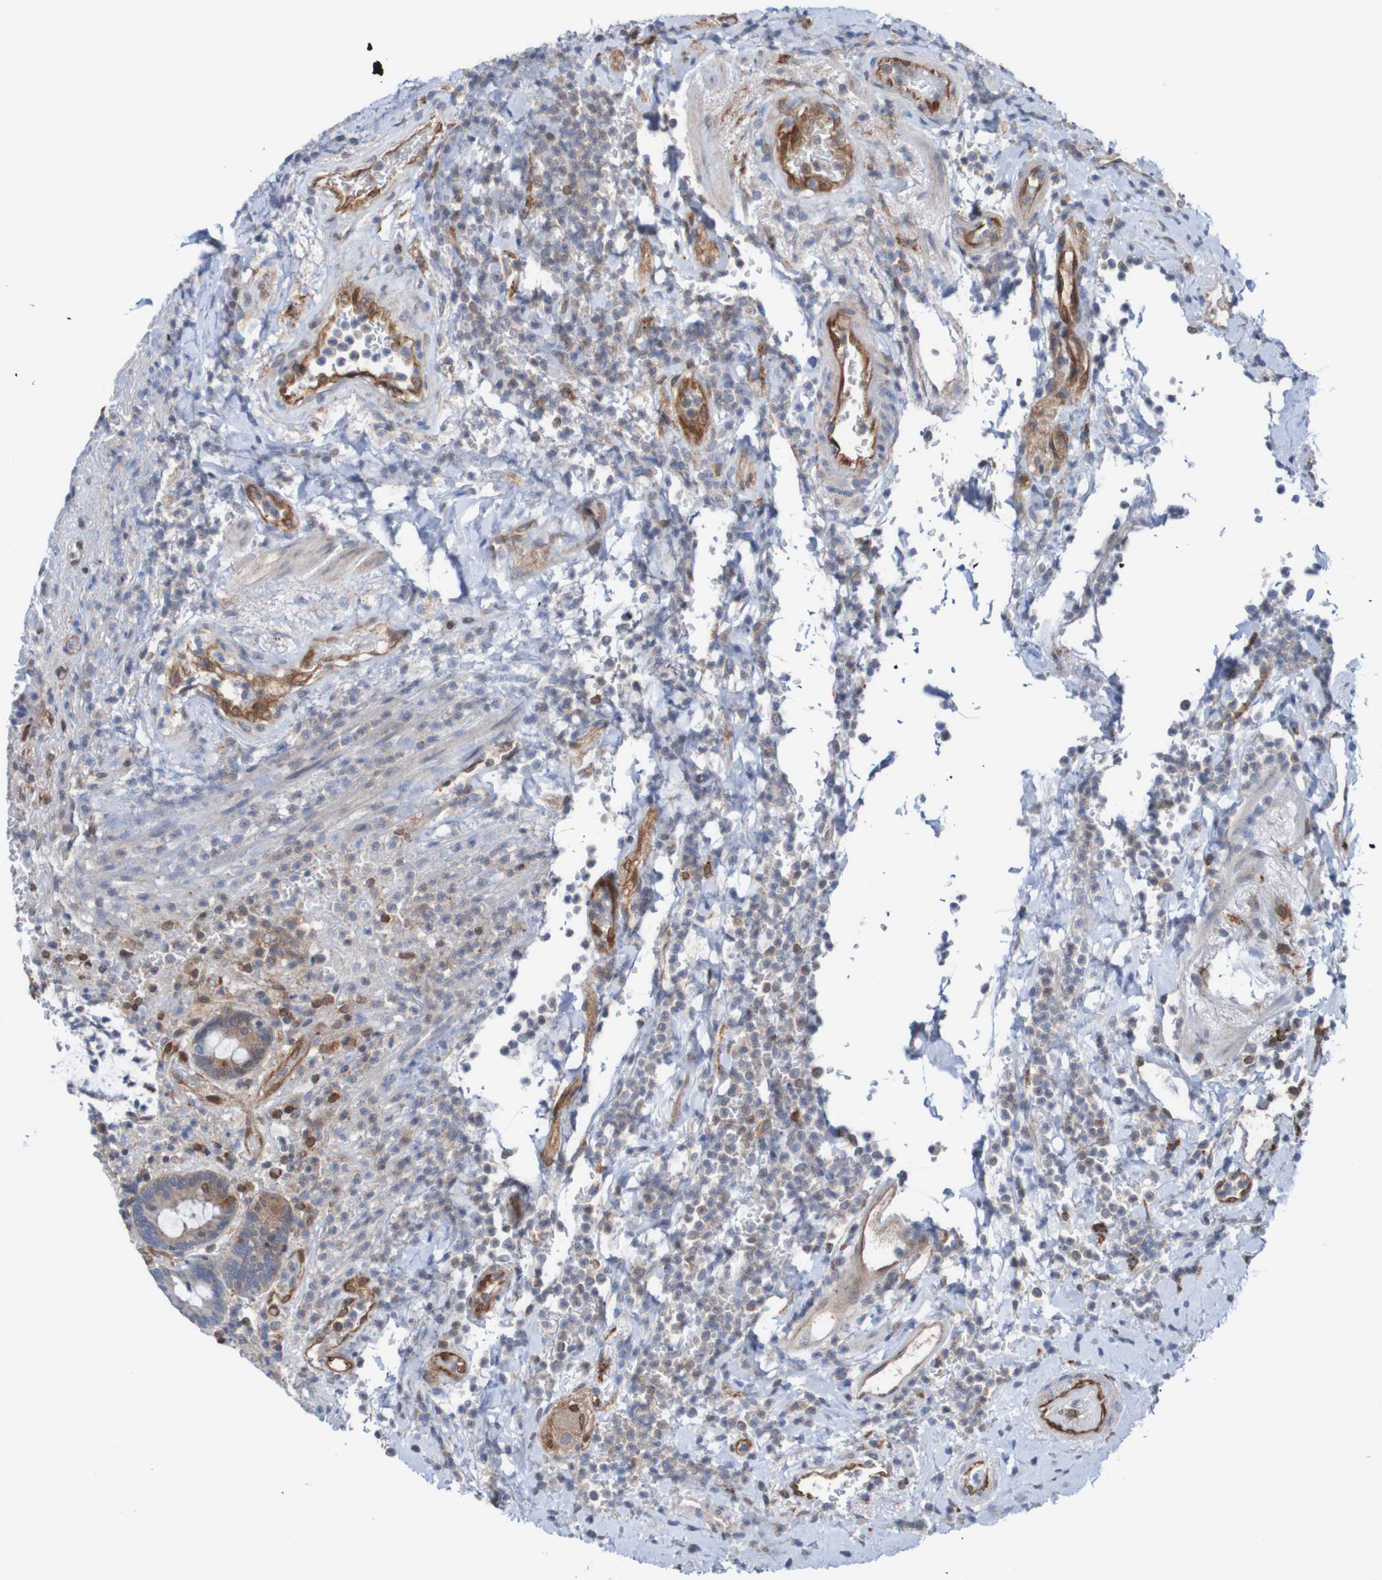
{"staining": {"intensity": "moderate", "quantity": "<25%", "location": "cytoplasmic/membranous"}, "tissue": "stomach", "cell_type": "Glandular cells", "image_type": "normal", "snomed": [{"axis": "morphology", "description": "Normal tissue, NOS"}, {"axis": "topography", "description": "Stomach, upper"}], "caption": "Protein expression analysis of normal human stomach reveals moderate cytoplasmic/membranous staining in approximately <25% of glandular cells. The protein is shown in brown color, while the nuclei are stained blue.", "gene": "RIGI", "patient": {"sex": "male", "age": 68}}